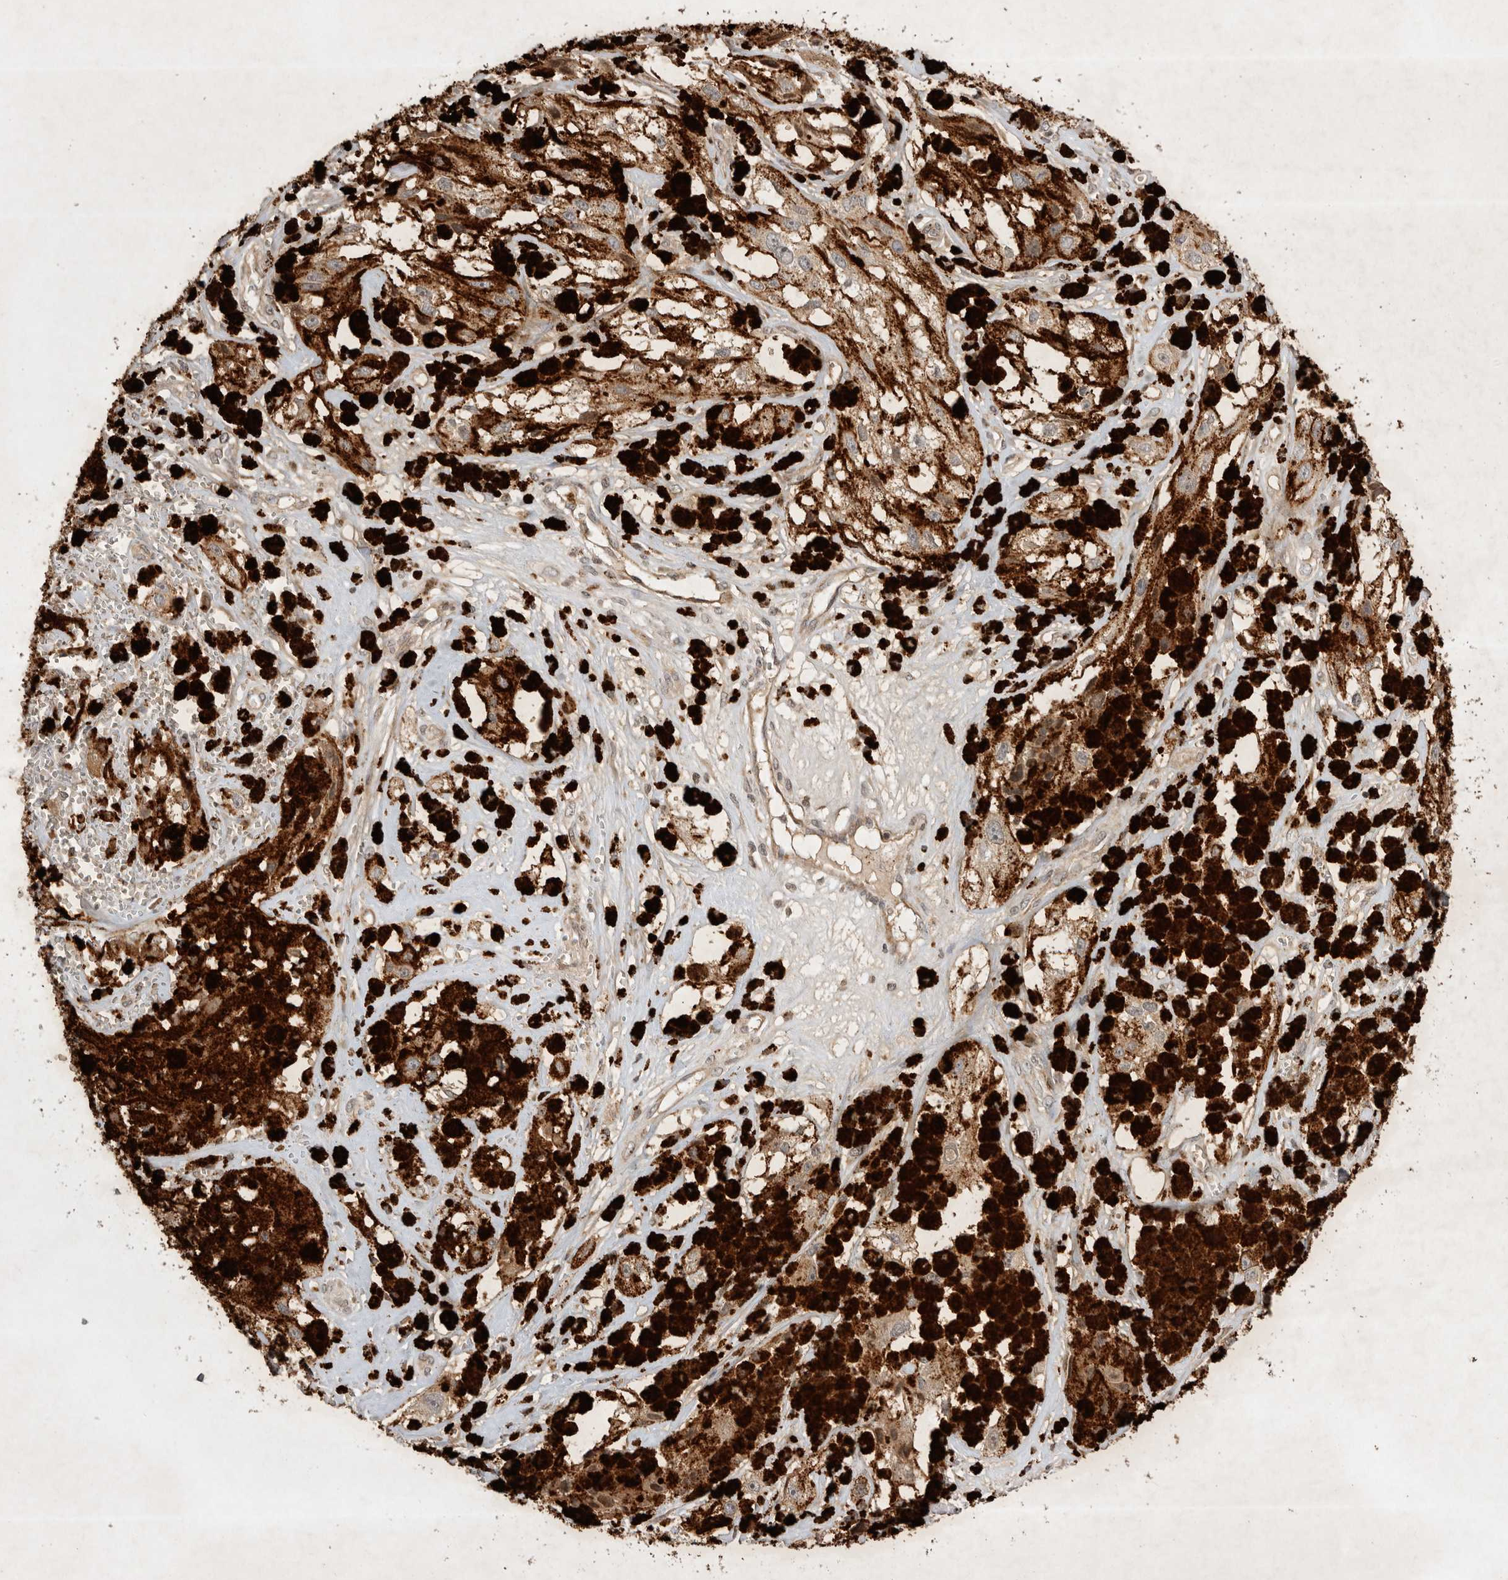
{"staining": {"intensity": "negative", "quantity": "none", "location": "none"}, "tissue": "melanoma", "cell_type": "Tumor cells", "image_type": "cancer", "snomed": [{"axis": "morphology", "description": "Malignant melanoma, NOS"}, {"axis": "topography", "description": "Skin"}], "caption": "DAB (3,3'-diaminobenzidine) immunohistochemical staining of human malignant melanoma reveals no significant positivity in tumor cells.", "gene": "EIF2AK1", "patient": {"sex": "male", "age": 88}}